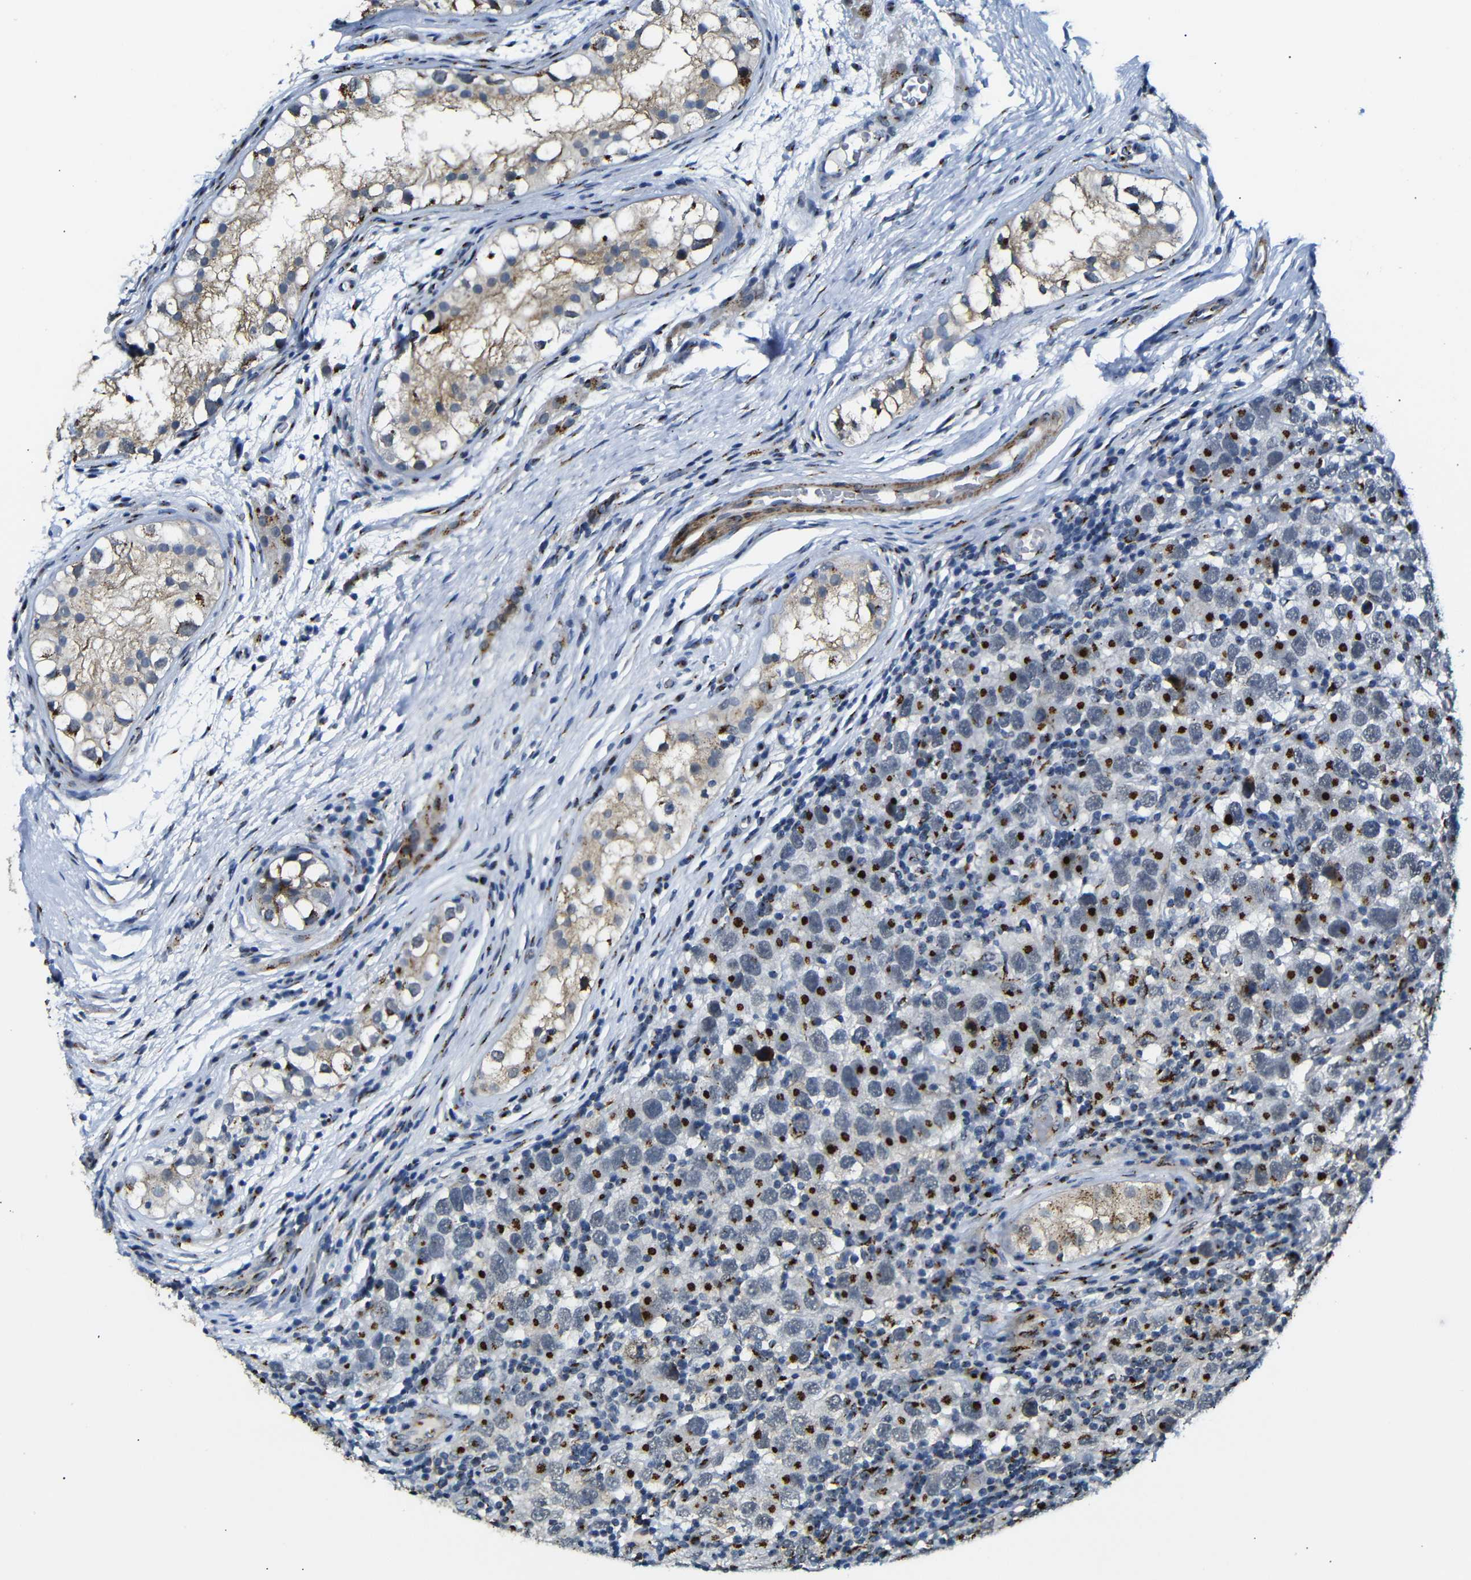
{"staining": {"intensity": "strong", "quantity": "25%-75%", "location": "cytoplasmic/membranous"}, "tissue": "testis cancer", "cell_type": "Tumor cells", "image_type": "cancer", "snomed": [{"axis": "morphology", "description": "Carcinoma, Embryonal, NOS"}, {"axis": "topography", "description": "Testis"}], "caption": "The immunohistochemical stain highlights strong cytoplasmic/membranous staining in tumor cells of embryonal carcinoma (testis) tissue.", "gene": "TGOLN2", "patient": {"sex": "male", "age": 21}}